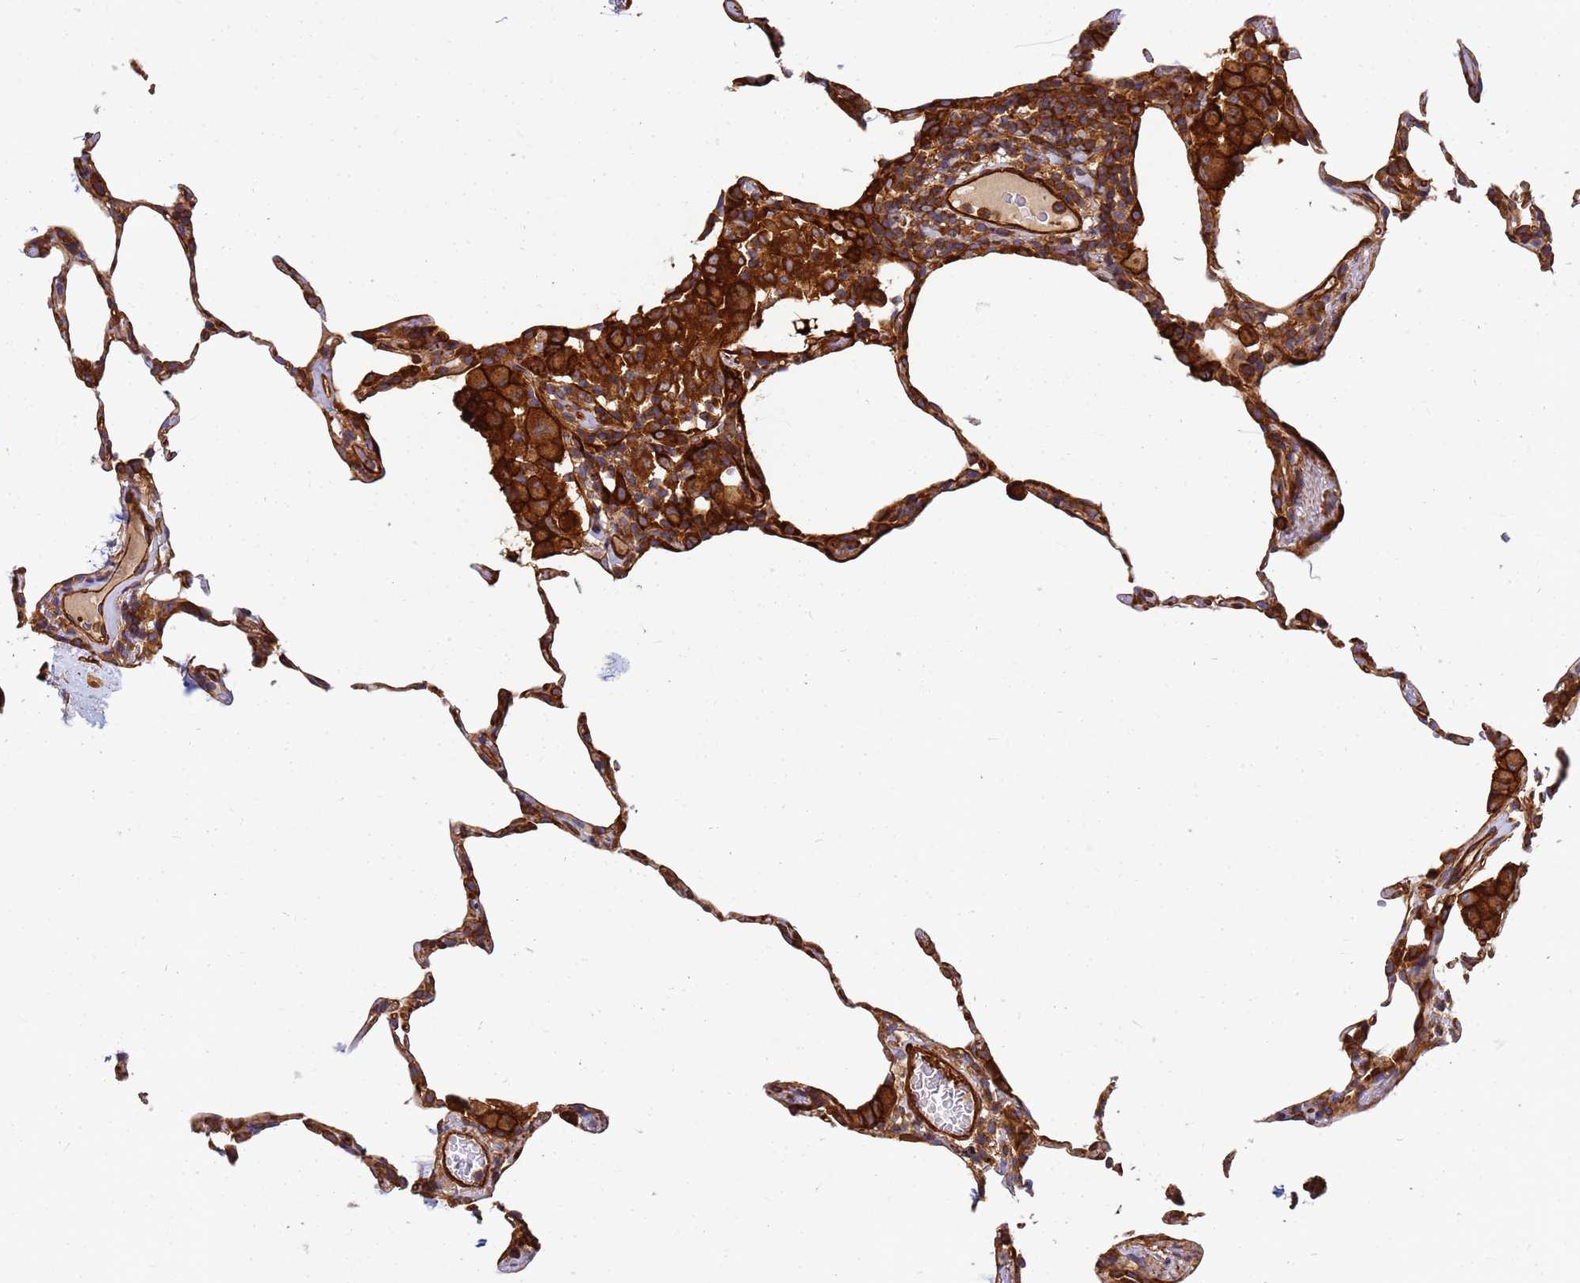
{"staining": {"intensity": "strong", "quantity": "25%-75%", "location": "cytoplasmic/membranous"}, "tissue": "lung", "cell_type": "Alveolar cells", "image_type": "normal", "snomed": [{"axis": "morphology", "description": "Normal tissue, NOS"}, {"axis": "topography", "description": "Lung"}], "caption": "DAB immunohistochemical staining of normal lung displays strong cytoplasmic/membranous protein positivity in about 25%-75% of alveolar cells. The staining was performed using DAB (3,3'-diaminobenzidine) to visualize the protein expression in brown, while the nuclei were stained in blue with hematoxylin (Magnification: 20x).", "gene": "C2CD5", "patient": {"sex": "female", "age": 57}}